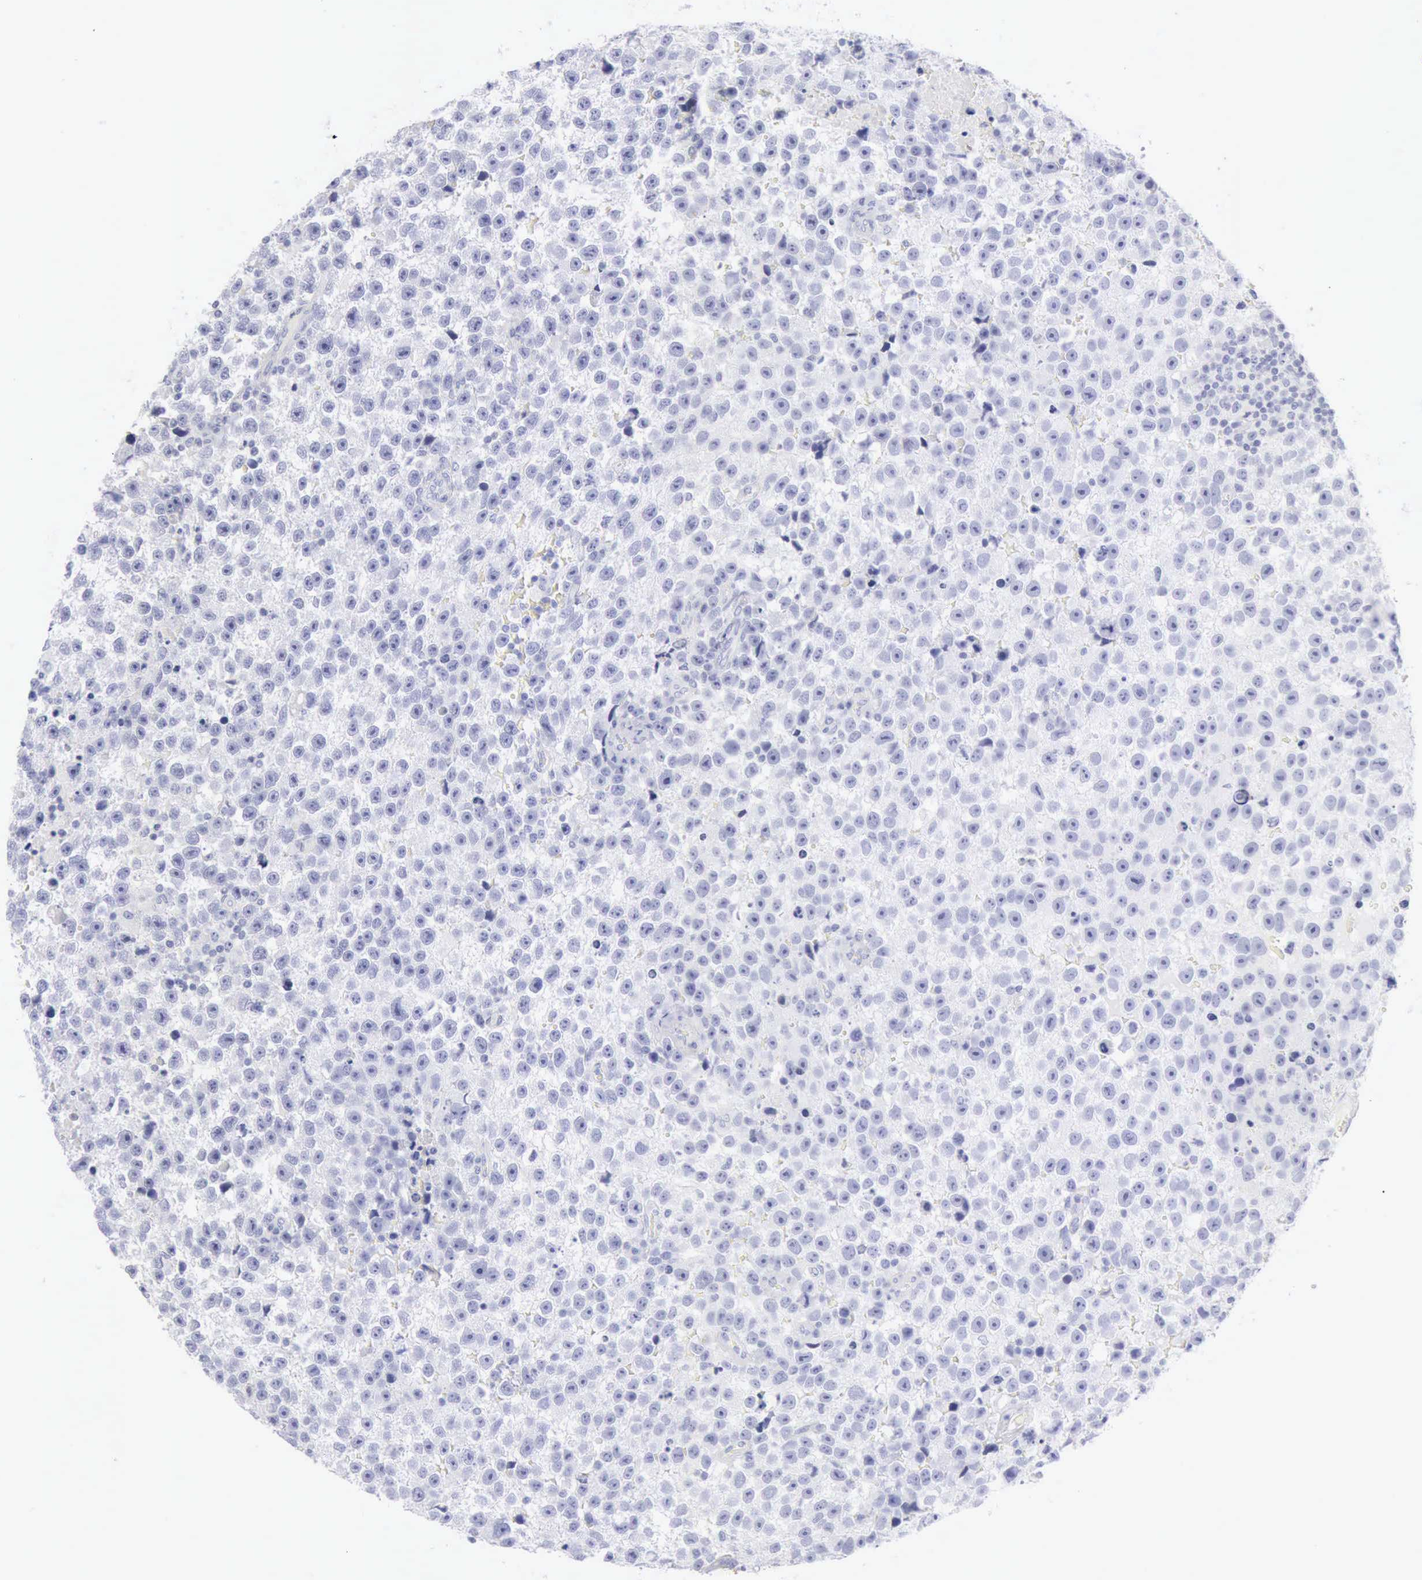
{"staining": {"intensity": "negative", "quantity": "none", "location": "none"}, "tissue": "testis cancer", "cell_type": "Tumor cells", "image_type": "cancer", "snomed": [{"axis": "morphology", "description": "Seminoma, NOS"}, {"axis": "topography", "description": "Testis"}], "caption": "Micrograph shows no protein expression in tumor cells of seminoma (testis) tissue. Nuclei are stained in blue.", "gene": "KRT10", "patient": {"sex": "male", "age": 33}}